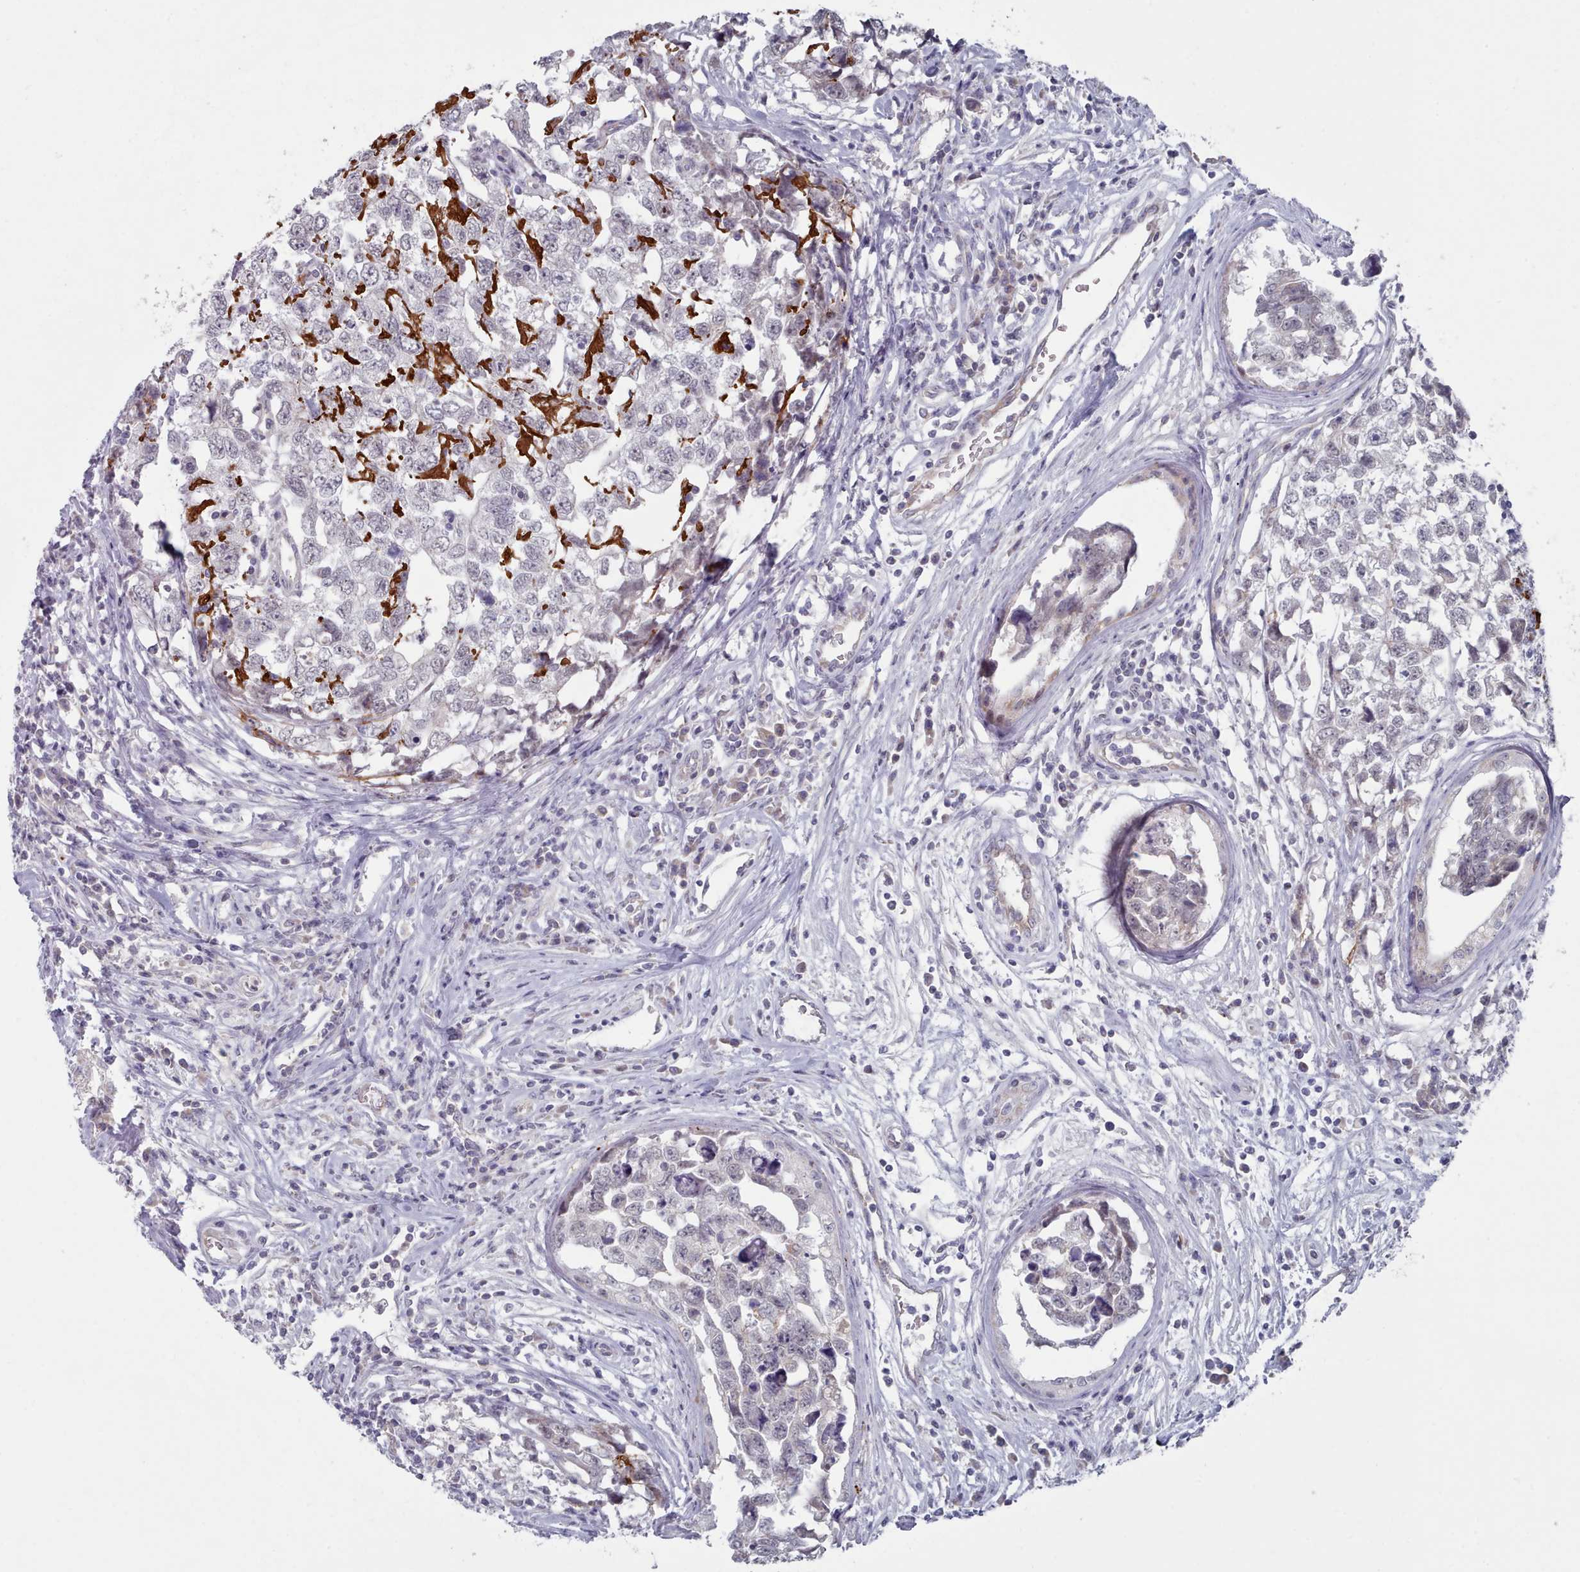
{"staining": {"intensity": "negative", "quantity": "none", "location": "none"}, "tissue": "testis cancer", "cell_type": "Tumor cells", "image_type": "cancer", "snomed": [{"axis": "morphology", "description": "Carcinoma, Embryonal, NOS"}, {"axis": "topography", "description": "Testis"}], "caption": "Image shows no significant protein staining in tumor cells of testis cancer. Nuclei are stained in blue.", "gene": "TRARG1", "patient": {"sex": "male", "age": 22}}